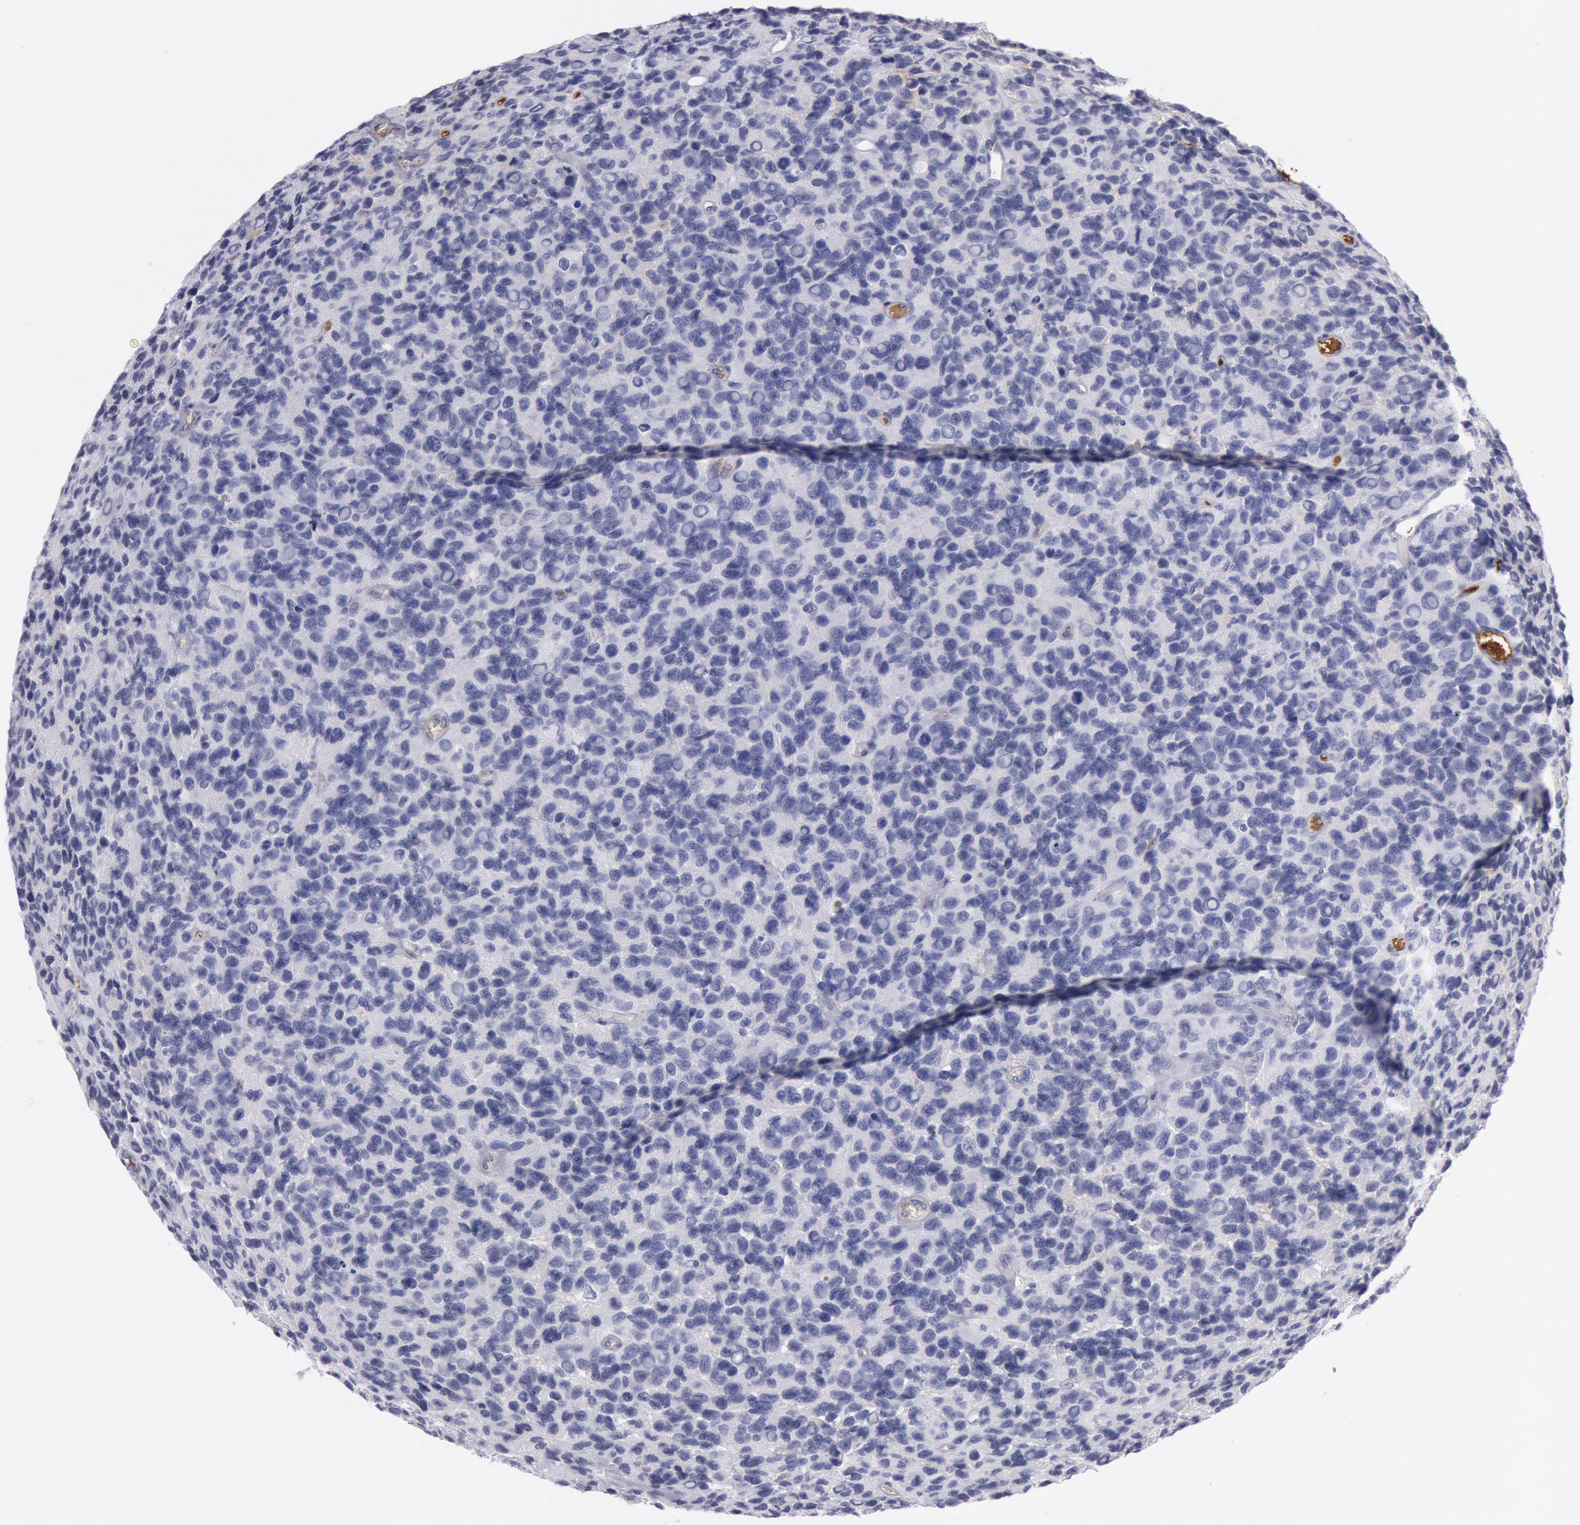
{"staining": {"intensity": "negative", "quantity": "none", "location": "none"}, "tissue": "glioma", "cell_type": "Tumor cells", "image_type": "cancer", "snomed": [{"axis": "morphology", "description": "Glioma, malignant, High grade"}, {"axis": "topography", "description": "Brain"}], "caption": "DAB (3,3'-diaminobenzidine) immunohistochemical staining of human glioma shows no significant staining in tumor cells.", "gene": "IGHA1", "patient": {"sex": "male", "age": 77}}